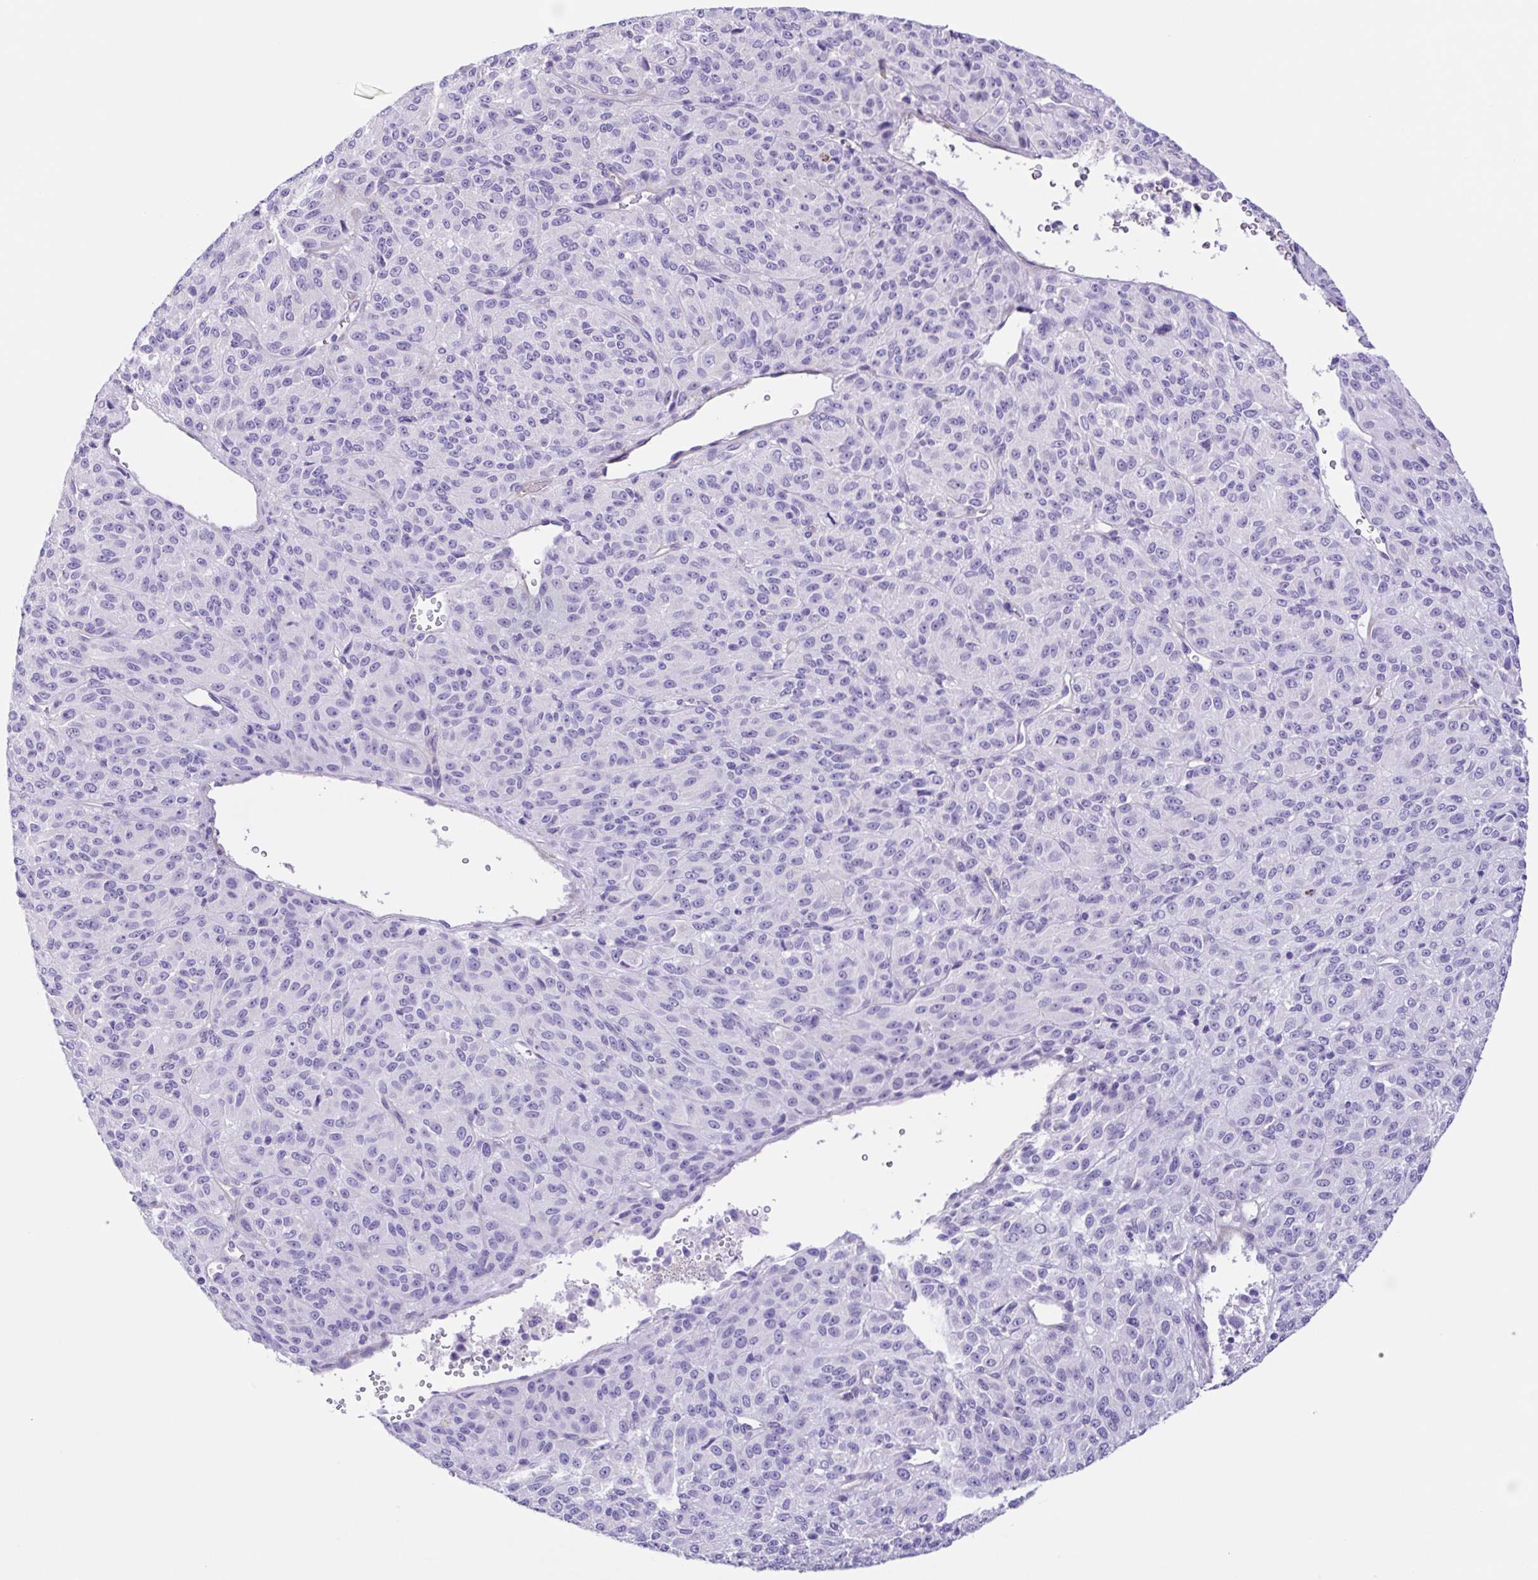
{"staining": {"intensity": "negative", "quantity": "none", "location": "none"}, "tissue": "melanoma", "cell_type": "Tumor cells", "image_type": "cancer", "snomed": [{"axis": "morphology", "description": "Malignant melanoma, Metastatic site"}, {"axis": "topography", "description": "Brain"}], "caption": "Immunohistochemistry histopathology image of human melanoma stained for a protein (brown), which shows no staining in tumor cells.", "gene": "ISM2", "patient": {"sex": "female", "age": 56}}